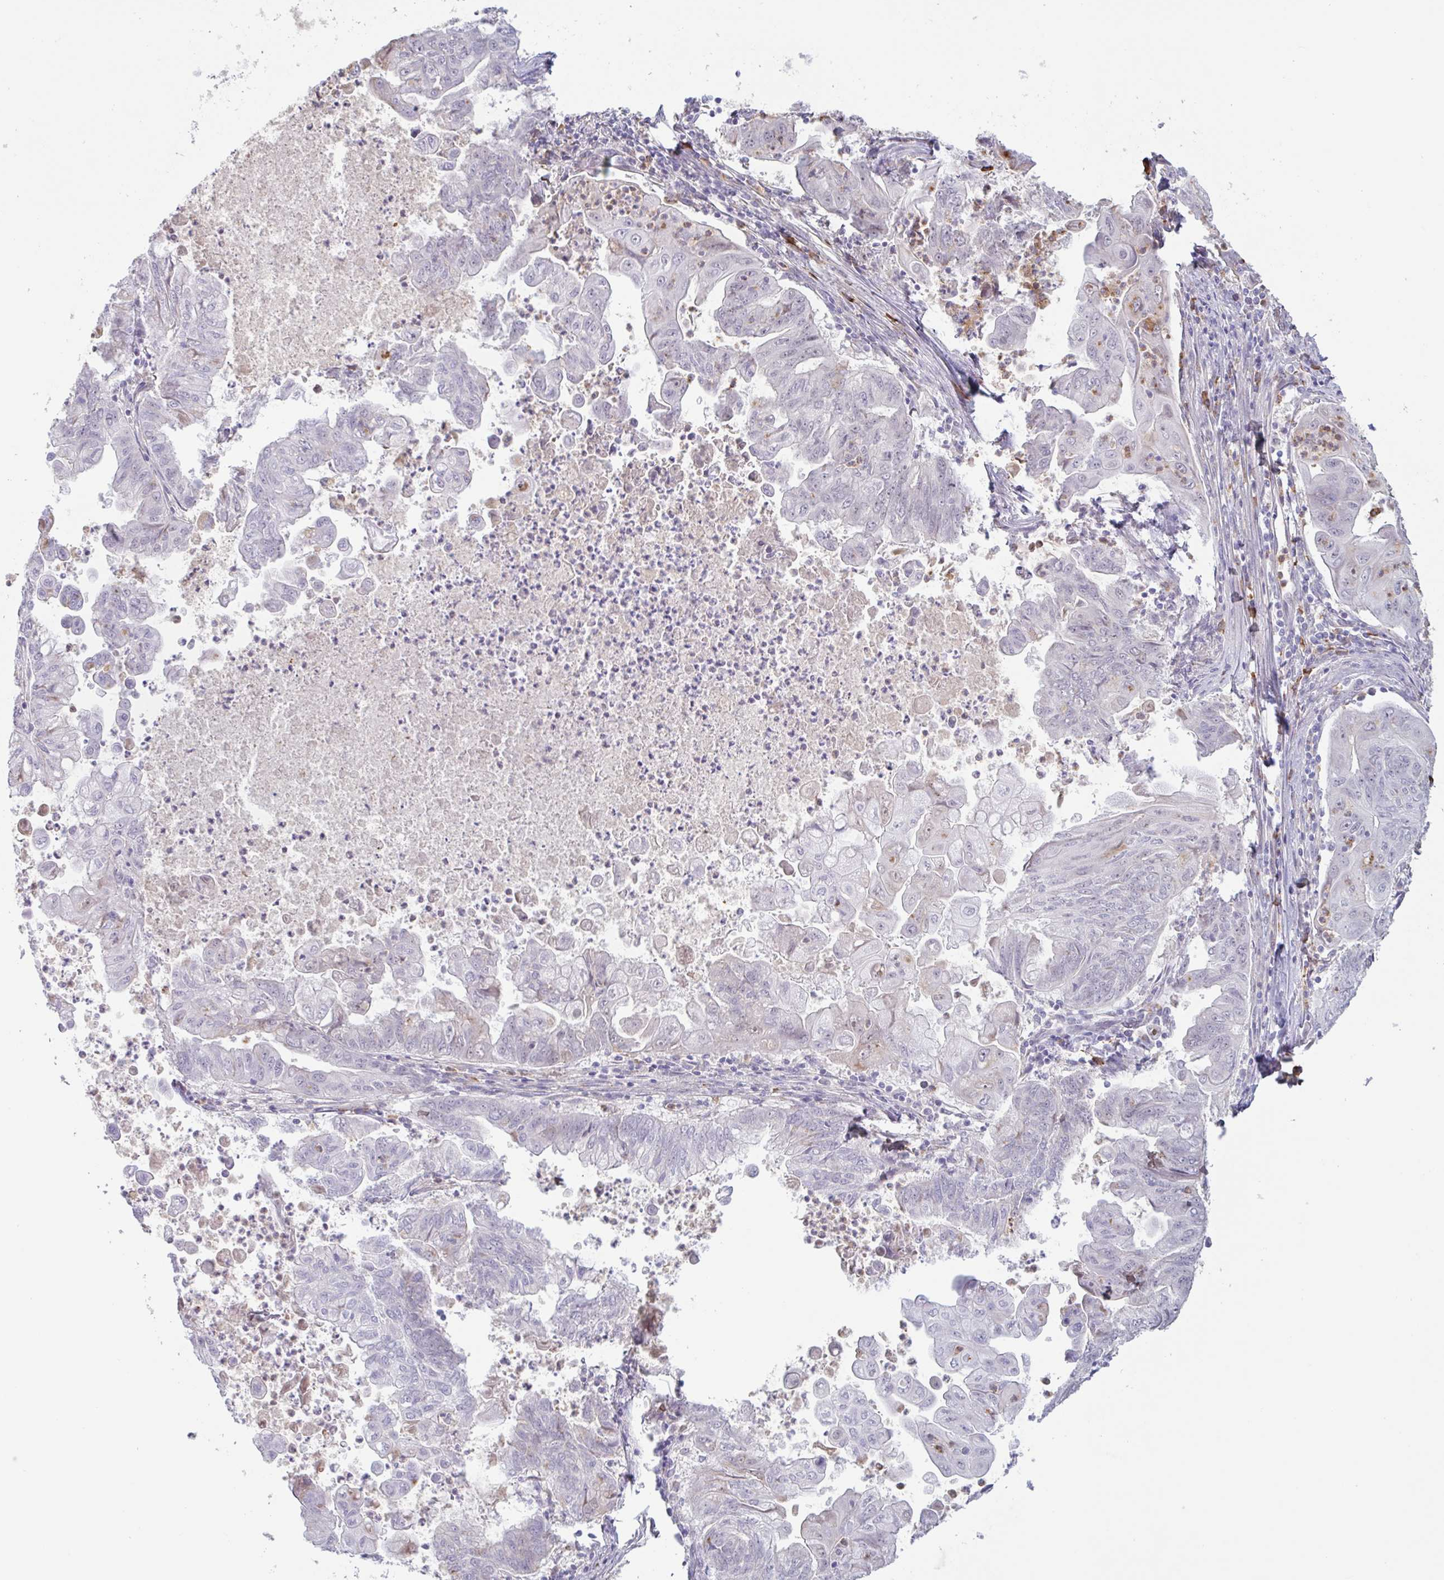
{"staining": {"intensity": "negative", "quantity": "none", "location": "none"}, "tissue": "stomach cancer", "cell_type": "Tumor cells", "image_type": "cancer", "snomed": [{"axis": "morphology", "description": "Adenocarcinoma, NOS"}, {"axis": "topography", "description": "Stomach, upper"}], "caption": "There is no significant staining in tumor cells of stomach cancer (adenocarcinoma).", "gene": "TAF1D", "patient": {"sex": "male", "age": 80}}